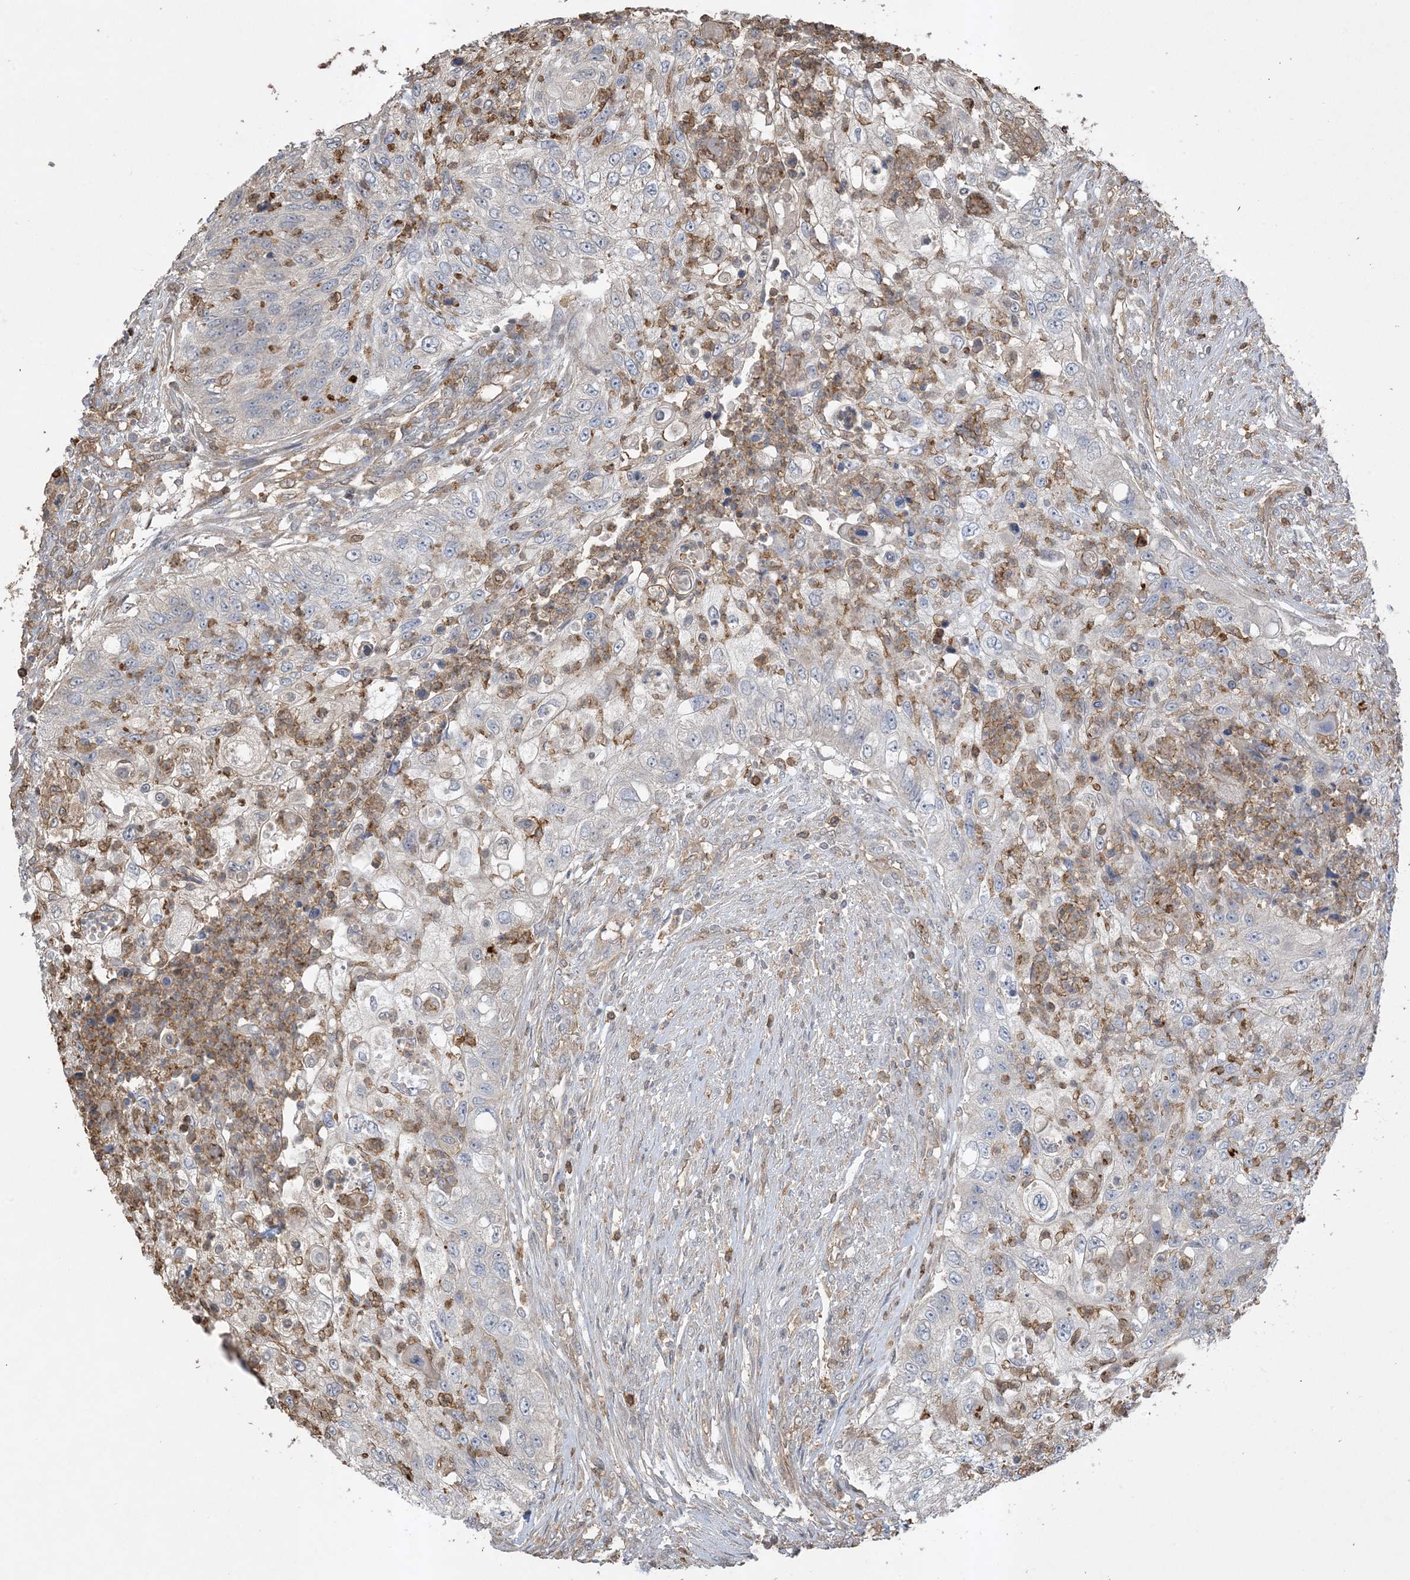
{"staining": {"intensity": "negative", "quantity": "none", "location": "none"}, "tissue": "urothelial cancer", "cell_type": "Tumor cells", "image_type": "cancer", "snomed": [{"axis": "morphology", "description": "Urothelial carcinoma, High grade"}, {"axis": "topography", "description": "Urinary bladder"}], "caption": "Immunohistochemistry (IHC) histopathology image of neoplastic tissue: human urothelial cancer stained with DAB (3,3'-diaminobenzidine) demonstrates no significant protein positivity in tumor cells. (DAB (3,3'-diaminobenzidine) IHC with hematoxylin counter stain).", "gene": "TMSB4X", "patient": {"sex": "female", "age": 60}}